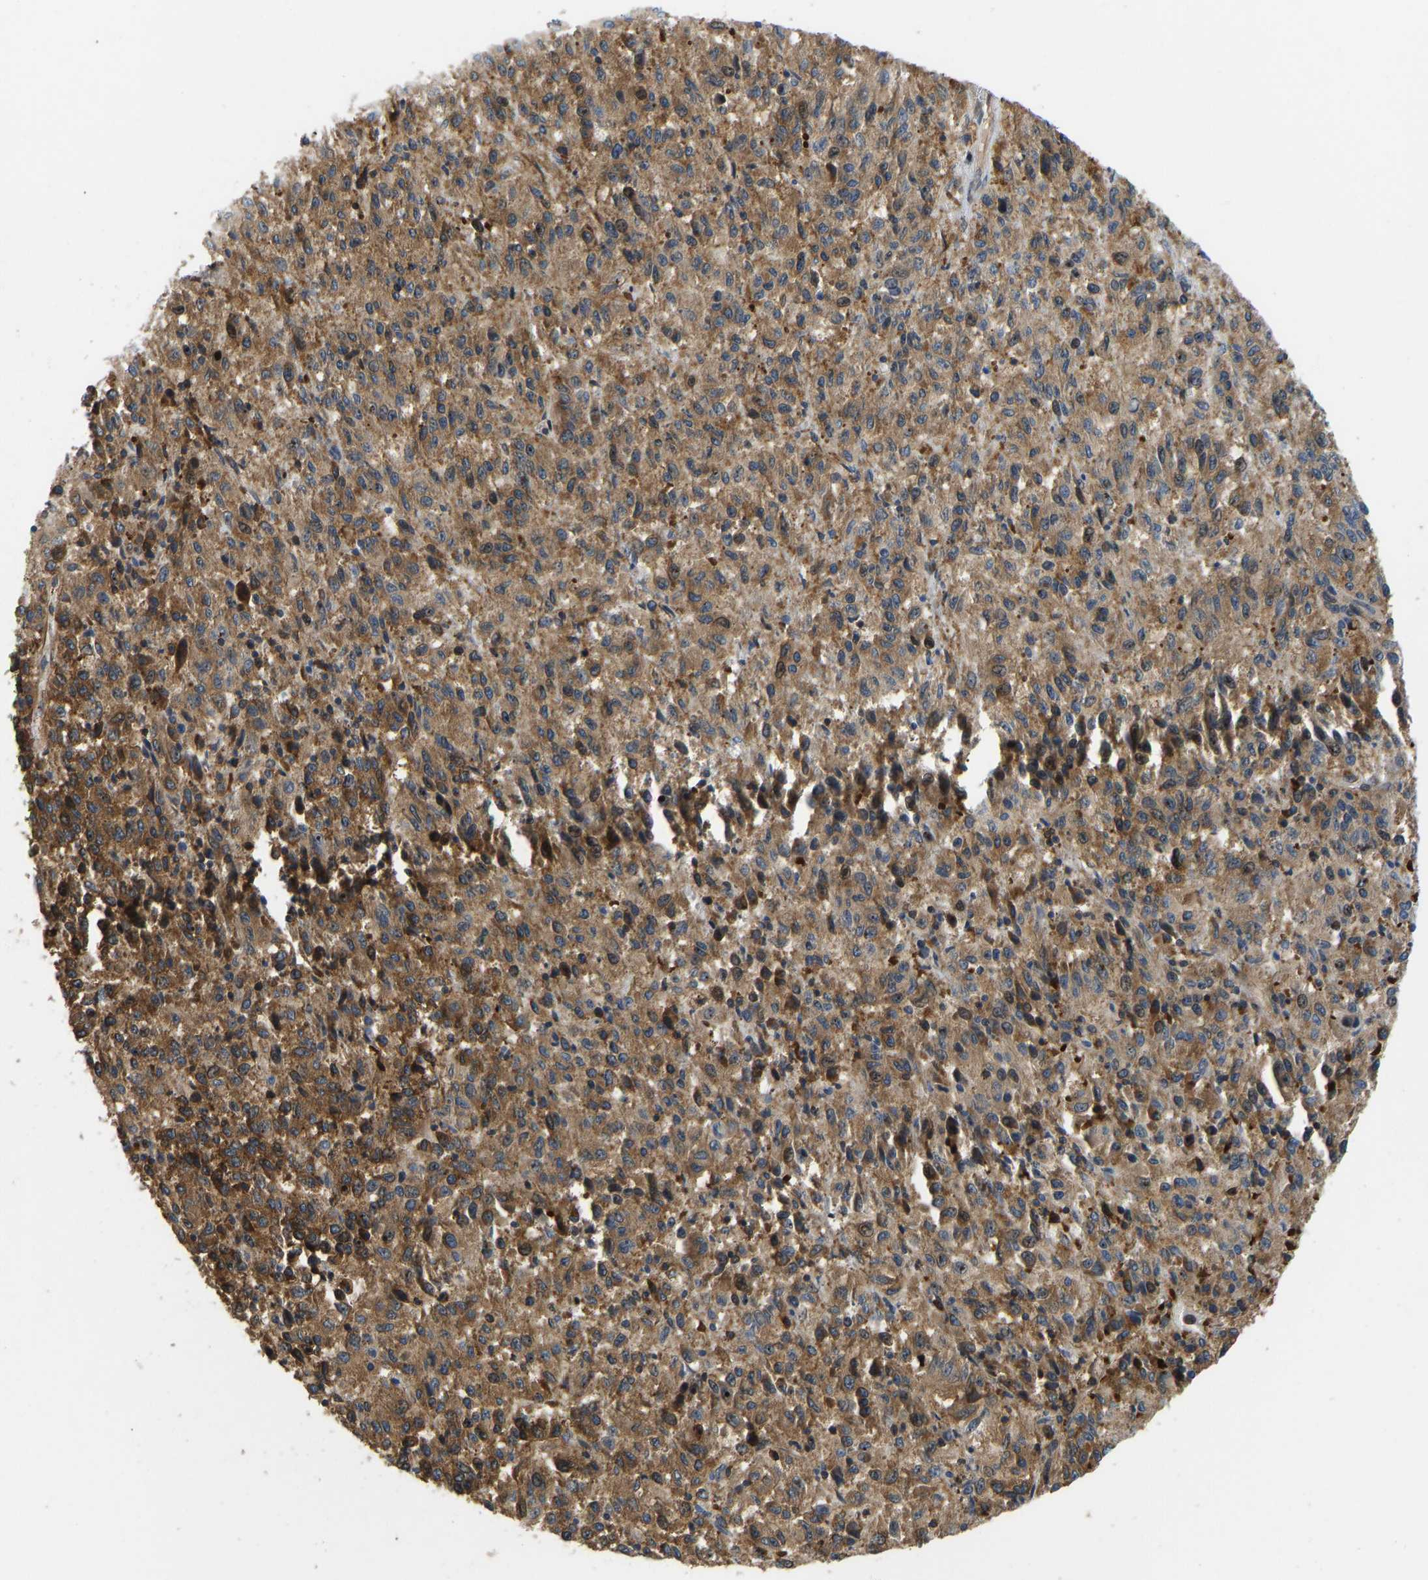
{"staining": {"intensity": "moderate", "quantity": ">75%", "location": "cytoplasmic/membranous"}, "tissue": "melanoma", "cell_type": "Tumor cells", "image_type": "cancer", "snomed": [{"axis": "morphology", "description": "Malignant melanoma, Metastatic site"}, {"axis": "topography", "description": "Lung"}], "caption": "Melanoma was stained to show a protein in brown. There is medium levels of moderate cytoplasmic/membranous expression in approximately >75% of tumor cells.", "gene": "RASGRF2", "patient": {"sex": "male", "age": 64}}